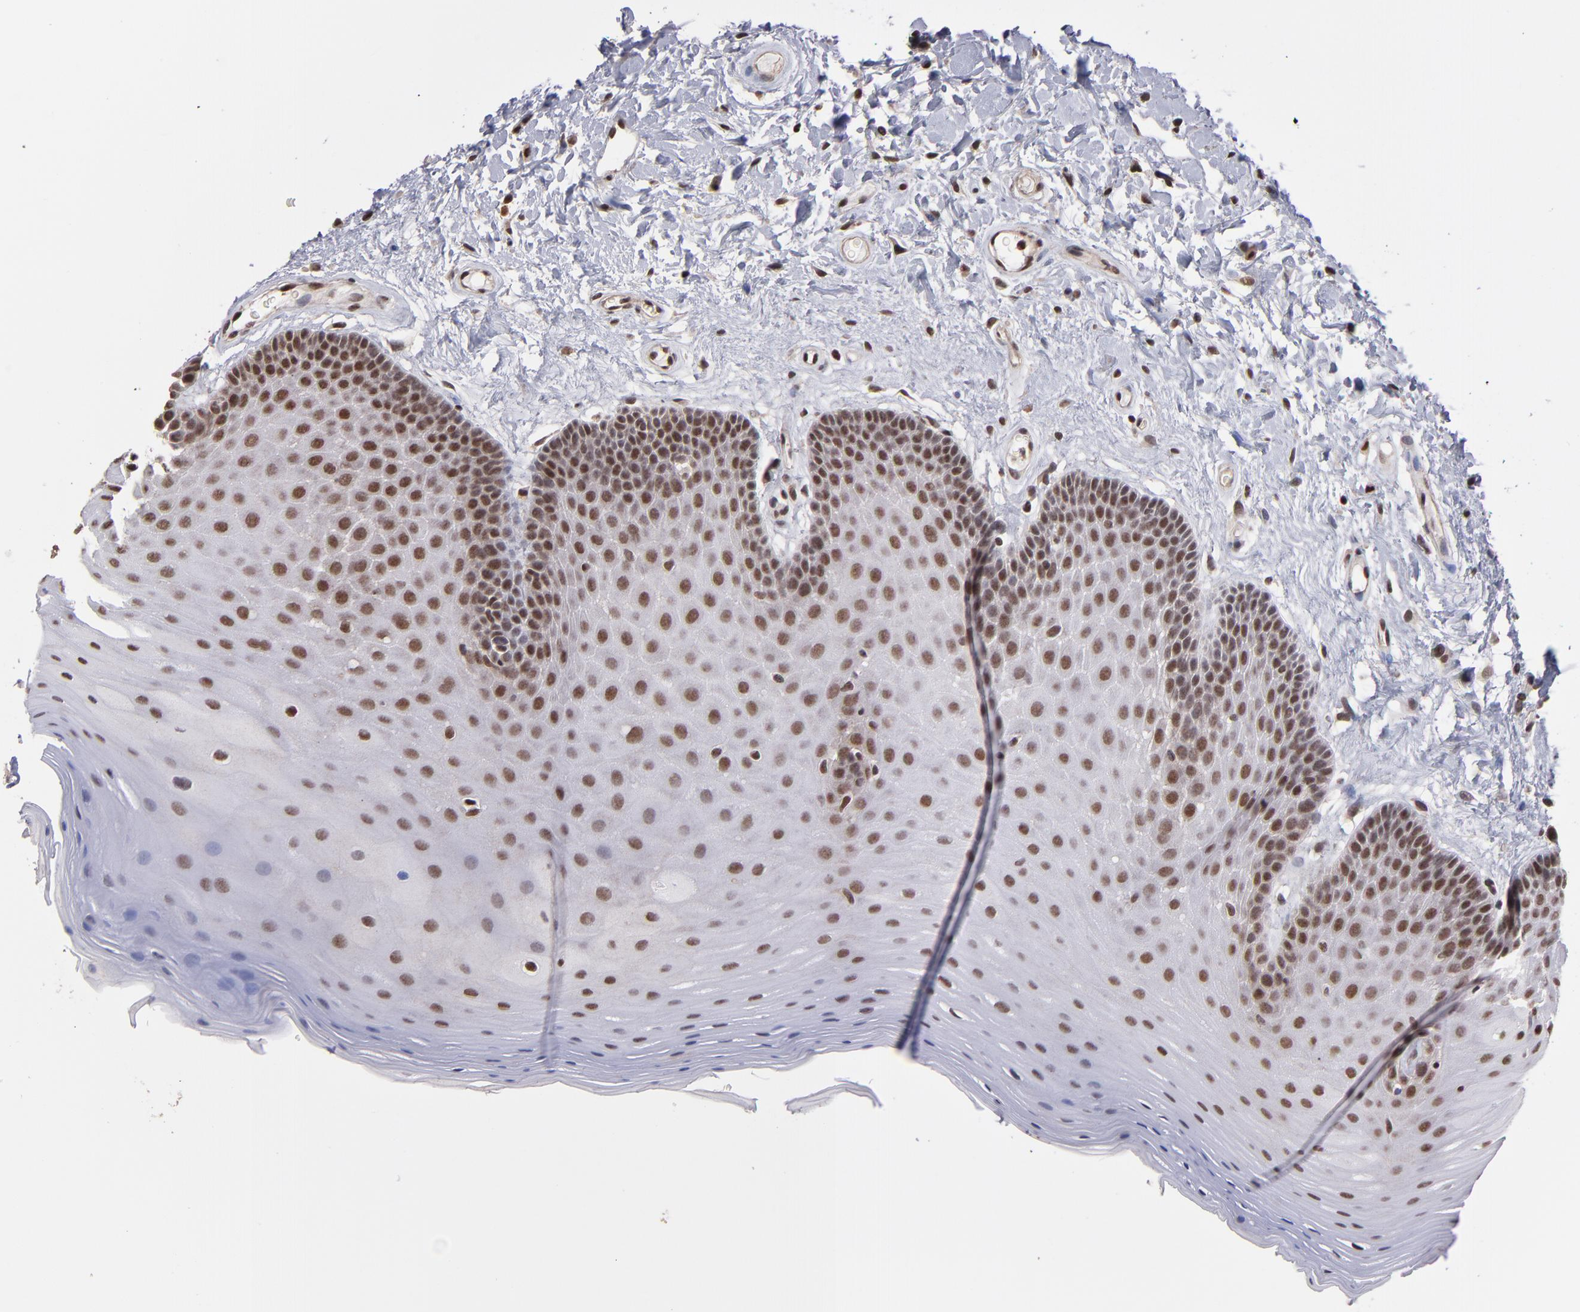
{"staining": {"intensity": "moderate", "quantity": "25%-75%", "location": "nuclear"}, "tissue": "oral mucosa", "cell_type": "Squamous epithelial cells", "image_type": "normal", "snomed": [{"axis": "morphology", "description": "Normal tissue, NOS"}, {"axis": "morphology", "description": "Squamous cell carcinoma, NOS"}, {"axis": "topography", "description": "Skeletal muscle"}, {"axis": "topography", "description": "Oral tissue"}, {"axis": "topography", "description": "Head-Neck"}], "caption": "Squamous epithelial cells reveal moderate nuclear expression in approximately 25%-75% of cells in normal oral mucosa.", "gene": "TERF2", "patient": {"sex": "male", "age": 71}}